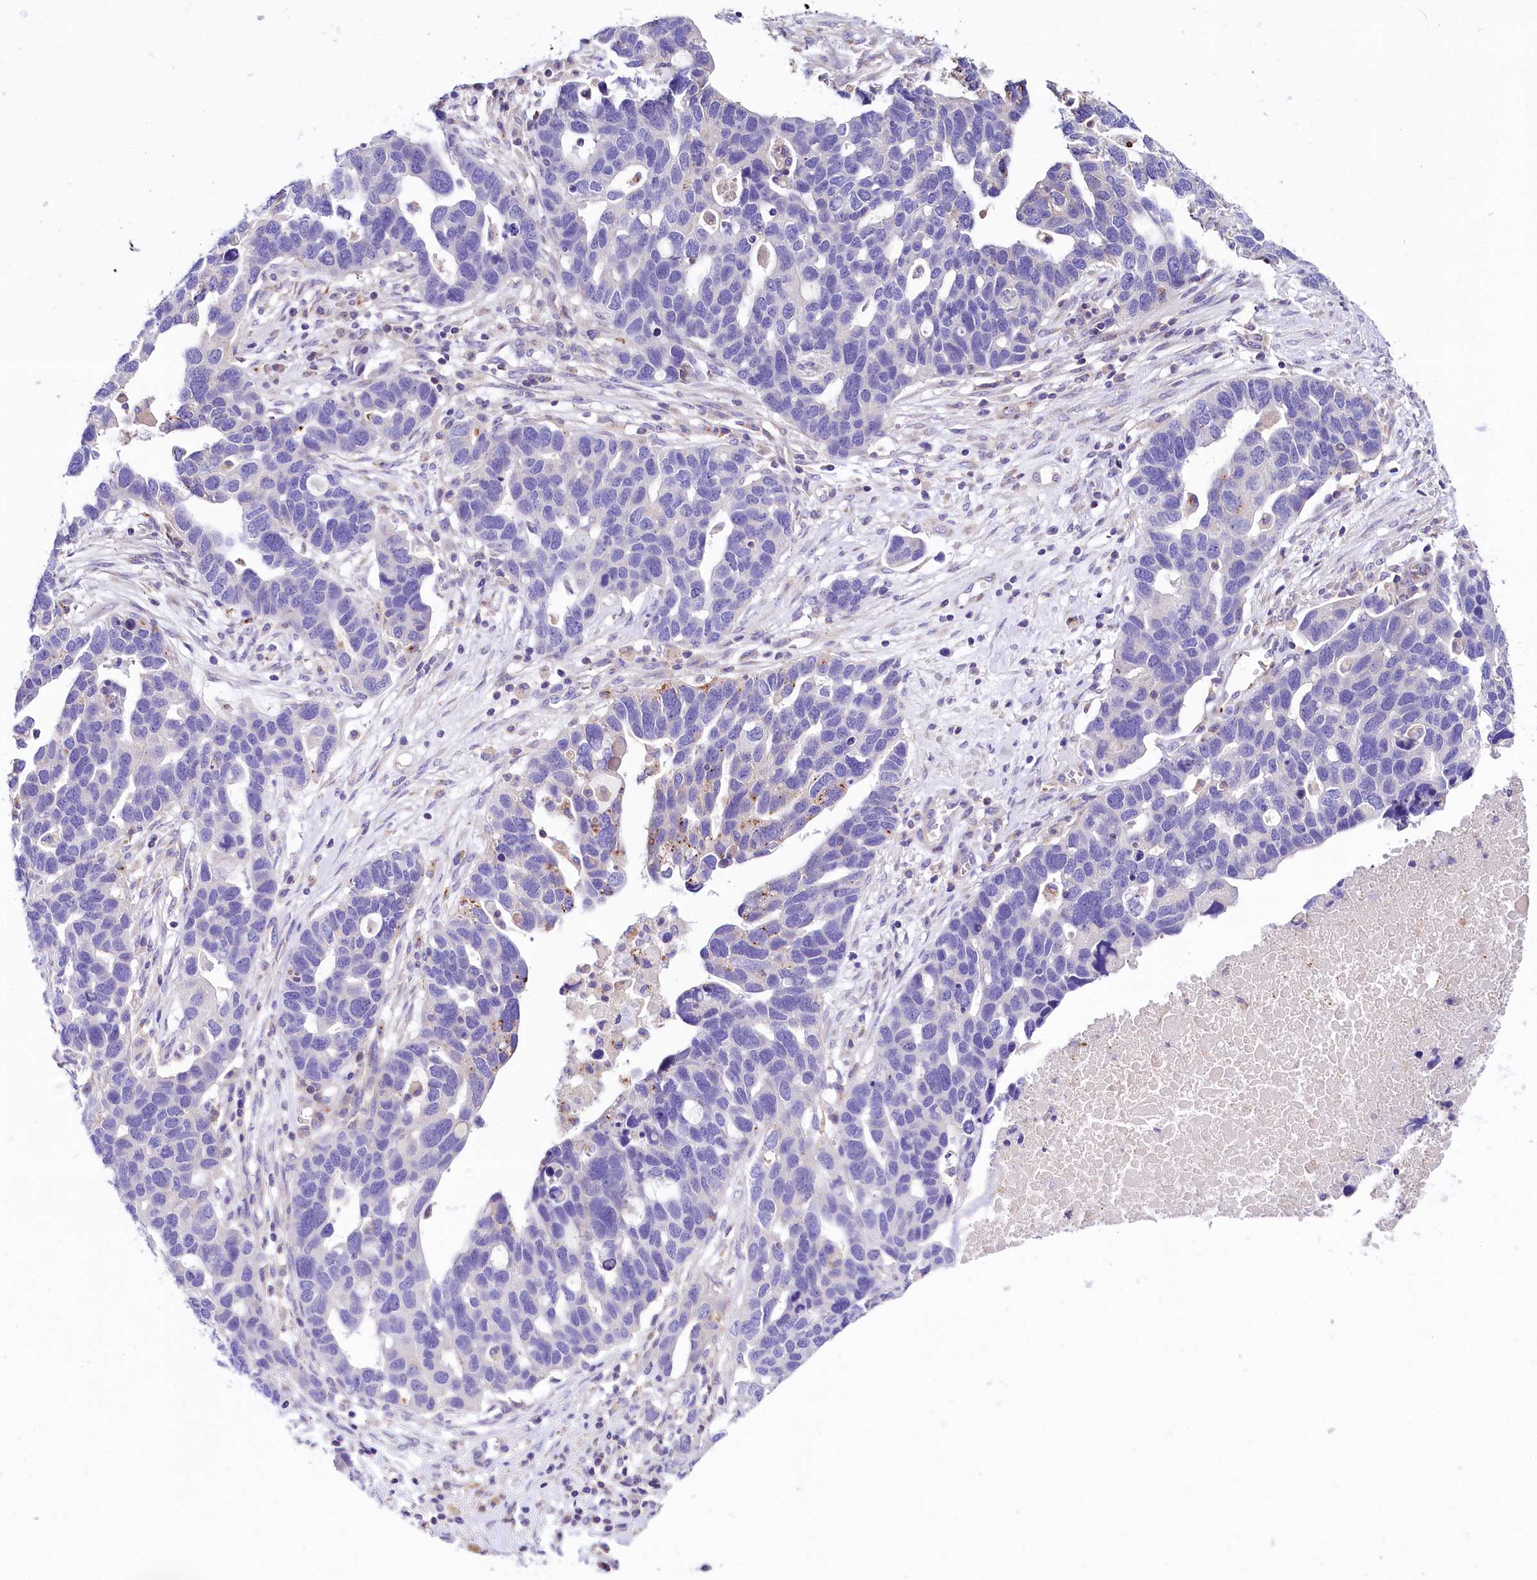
{"staining": {"intensity": "negative", "quantity": "none", "location": "none"}, "tissue": "ovarian cancer", "cell_type": "Tumor cells", "image_type": "cancer", "snomed": [{"axis": "morphology", "description": "Cystadenocarcinoma, serous, NOS"}, {"axis": "topography", "description": "Ovary"}], "caption": "Immunohistochemistry histopathology image of neoplastic tissue: serous cystadenocarcinoma (ovarian) stained with DAB shows no significant protein staining in tumor cells.", "gene": "ABHD5", "patient": {"sex": "female", "age": 54}}